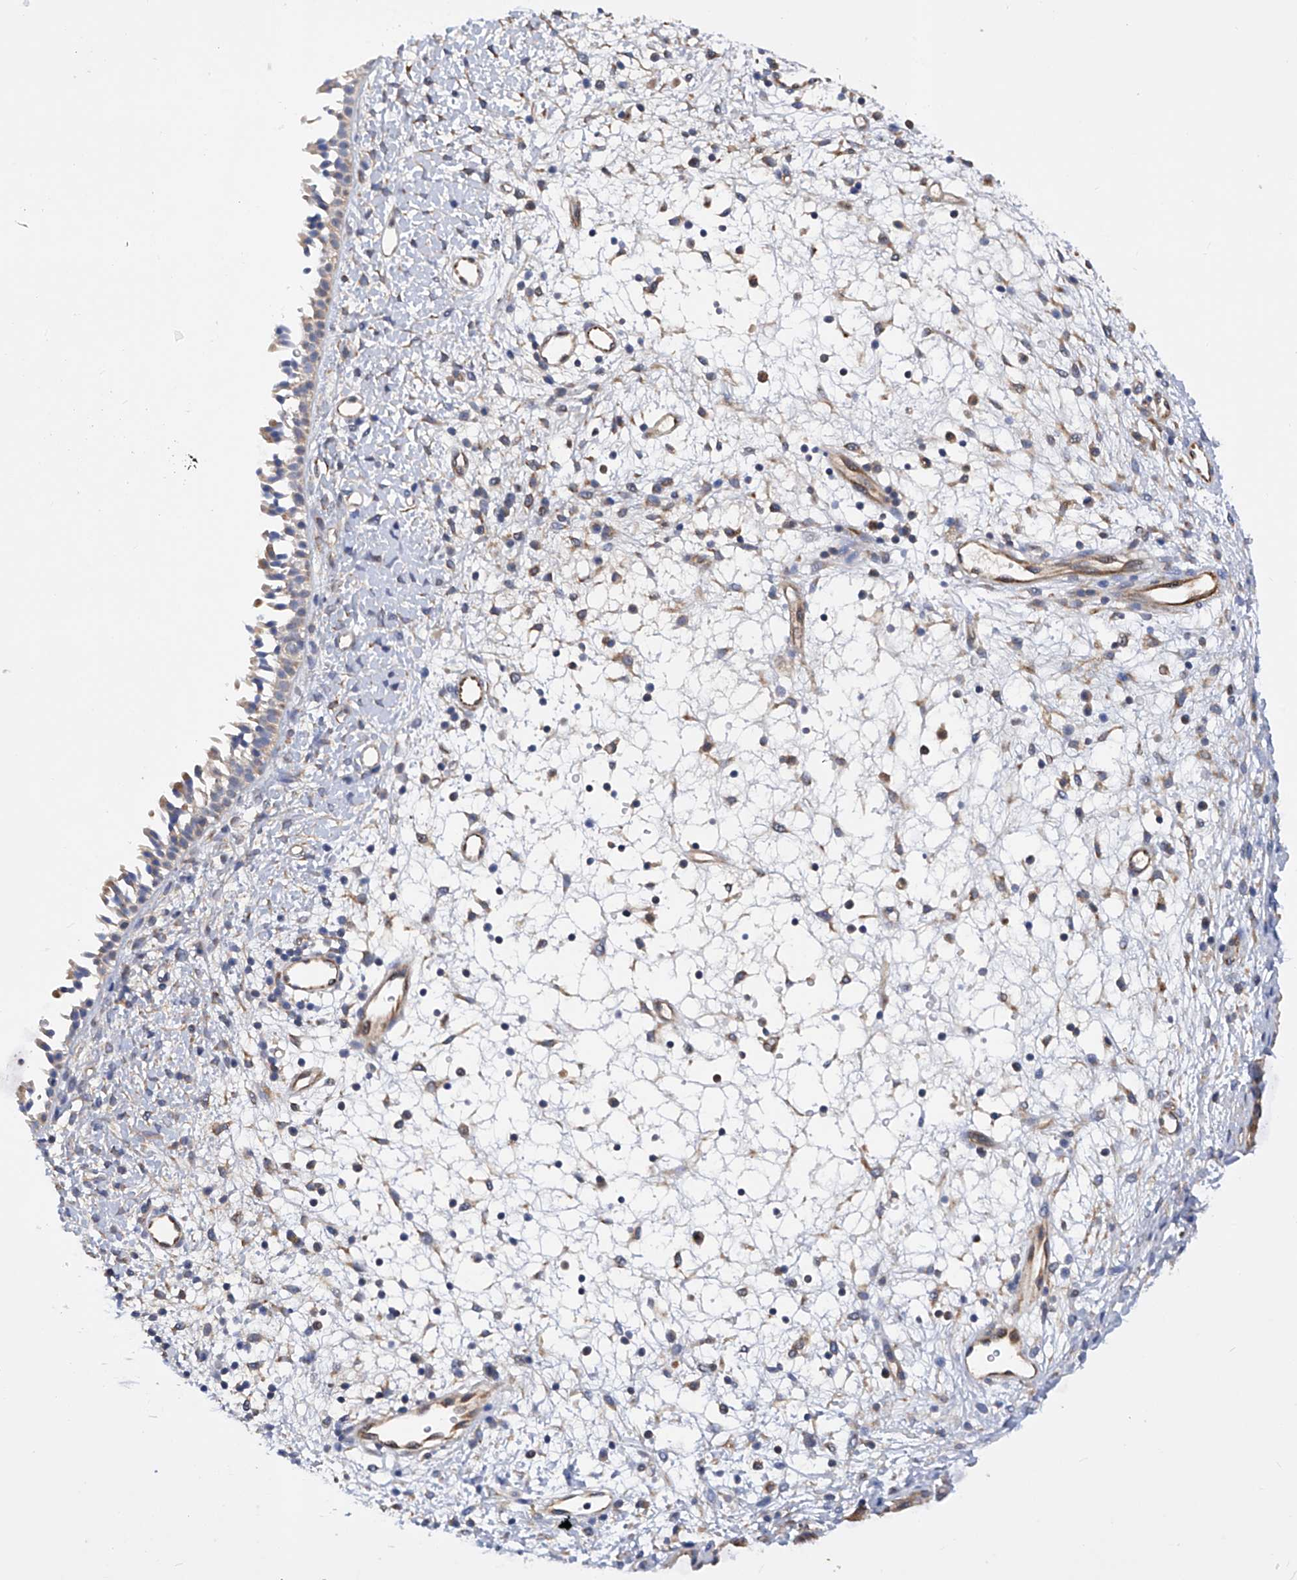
{"staining": {"intensity": "moderate", "quantity": ">75%", "location": "cytoplasmic/membranous"}, "tissue": "nasopharynx", "cell_type": "Respiratory epithelial cells", "image_type": "normal", "snomed": [{"axis": "morphology", "description": "Normal tissue, NOS"}, {"axis": "topography", "description": "Nasopharynx"}], "caption": "A brown stain labels moderate cytoplasmic/membranous positivity of a protein in respiratory epithelial cells of benign nasopharynx.", "gene": "SPATA20", "patient": {"sex": "male", "age": 22}}